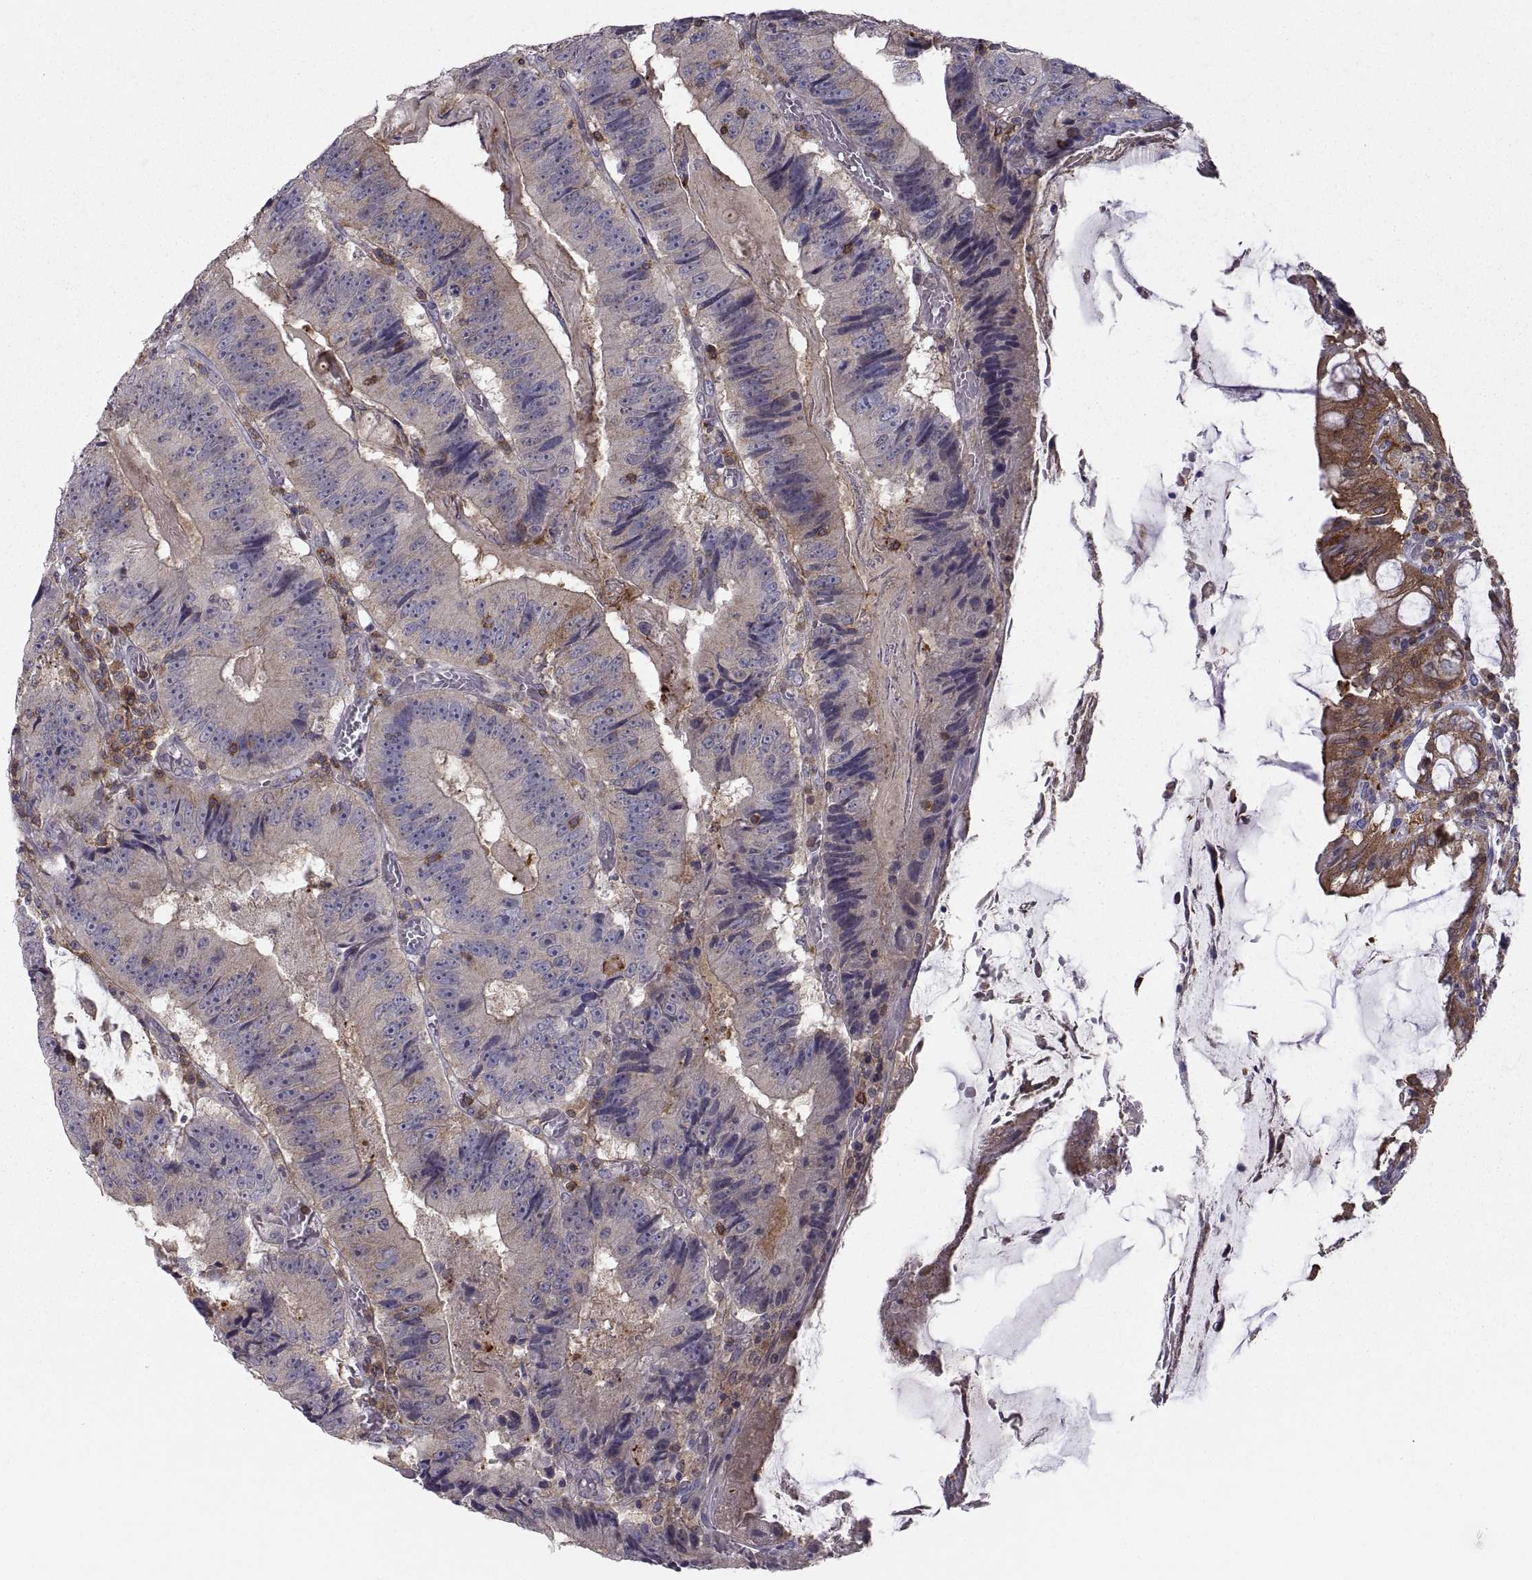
{"staining": {"intensity": "weak", "quantity": "<25%", "location": "cytoplasmic/membranous"}, "tissue": "colorectal cancer", "cell_type": "Tumor cells", "image_type": "cancer", "snomed": [{"axis": "morphology", "description": "Adenocarcinoma, NOS"}, {"axis": "topography", "description": "Colon"}], "caption": "Protein analysis of colorectal cancer (adenocarcinoma) demonstrates no significant positivity in tumor cells.", "gene": "EZR", "patient": {"sex": "female", "age": 86}}